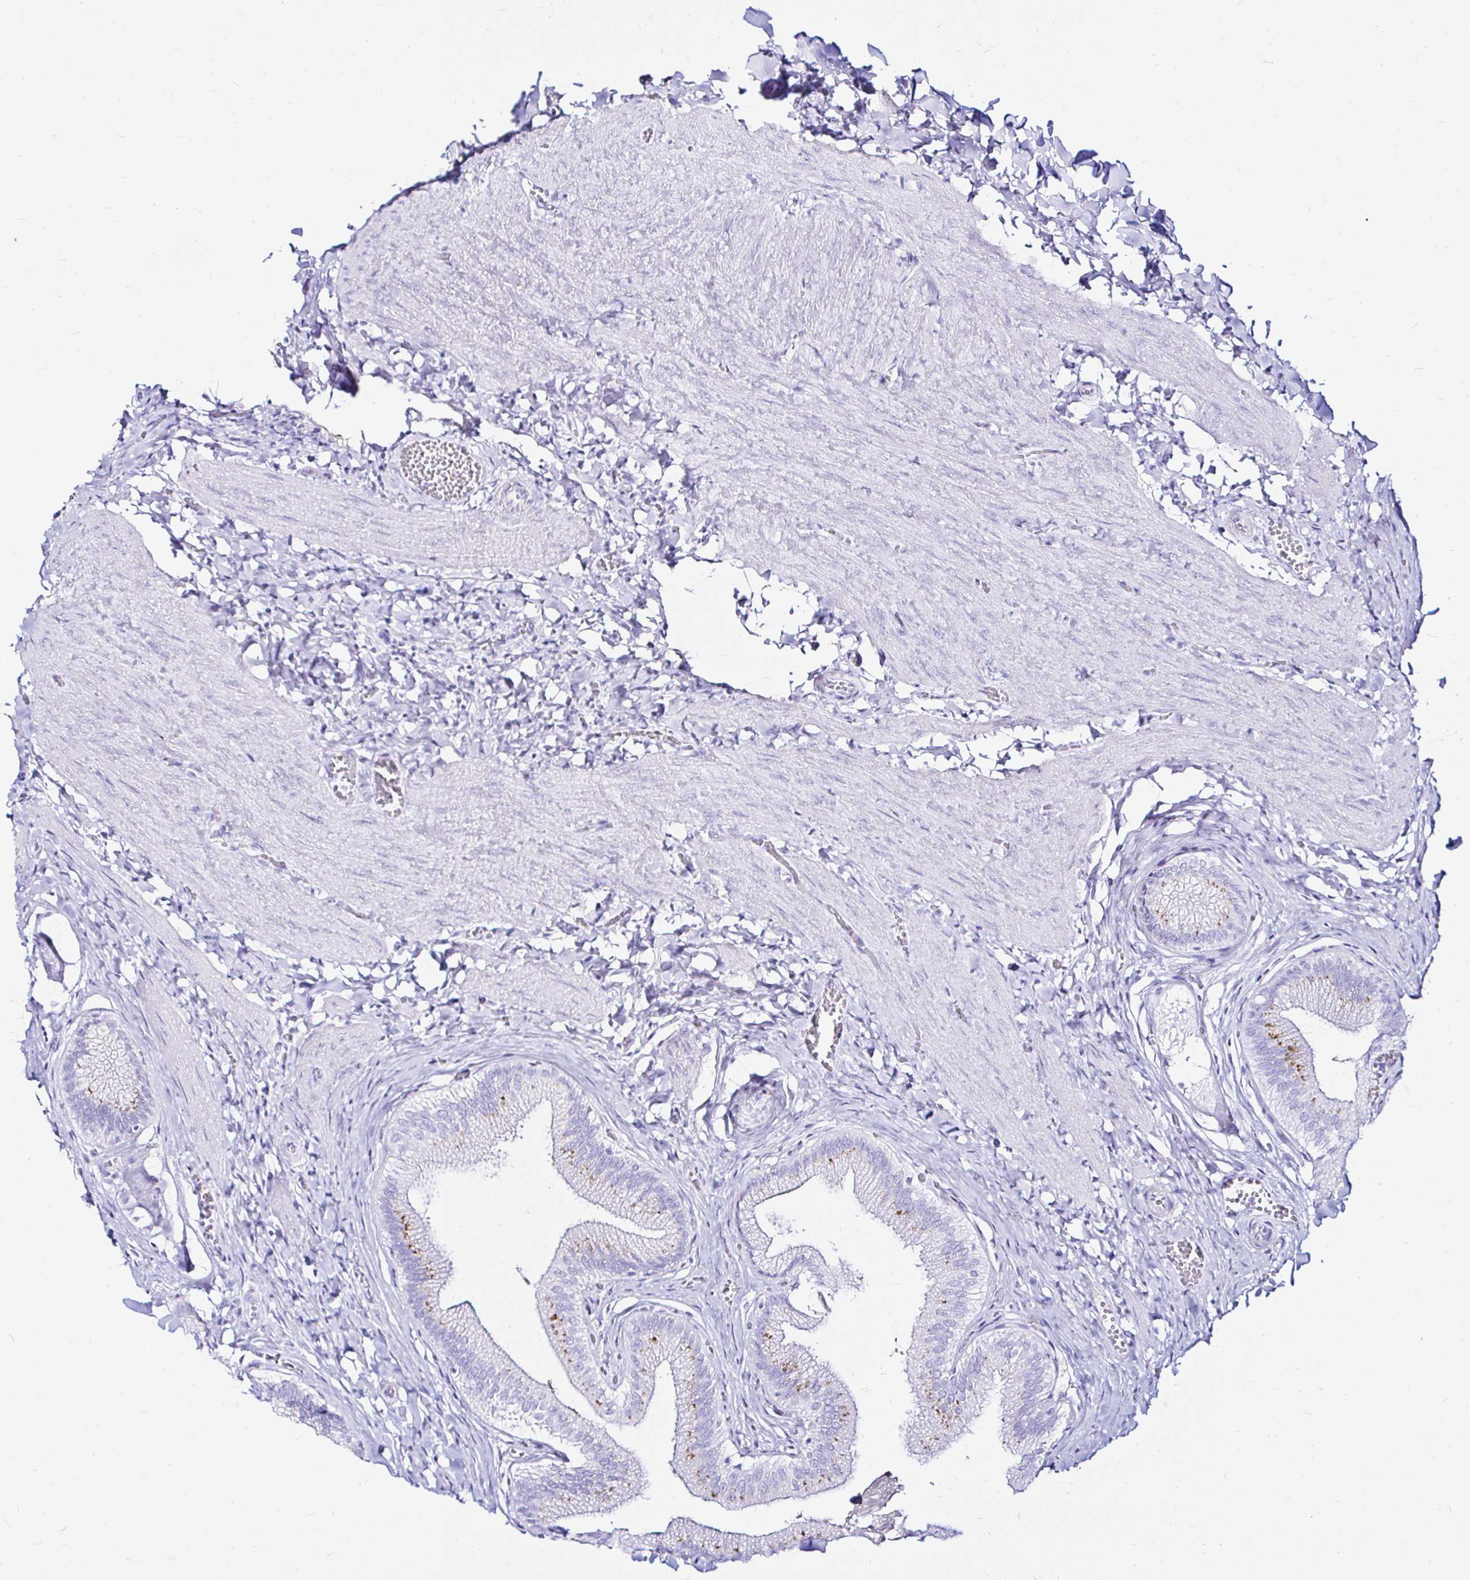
{"staining": {"intensity": "moderate", "quantity": "<25%", "location": "cytoplasmic/membranous"}, "tissue": "gallbladder", "cell_type": "Glandular cells", "image_type": "normal", "snomed": [{"axis": "morphology", "description": "Normal tissue, NOS"}, {"axis": "topography", "description": "Gallbladder"}], "caption": "DAB (3,3'-diaminobenzidine) immunohistochemical staining of unremarkable human gallbladder displays moderate cytoplasmic/membranous protein staining in about <25% of glandular cells. (DAB IHC, brown staining for protein, blue staining for nuclei).", "gene": "ZNF432", "patient": {"sex": "male", "age": 17}}